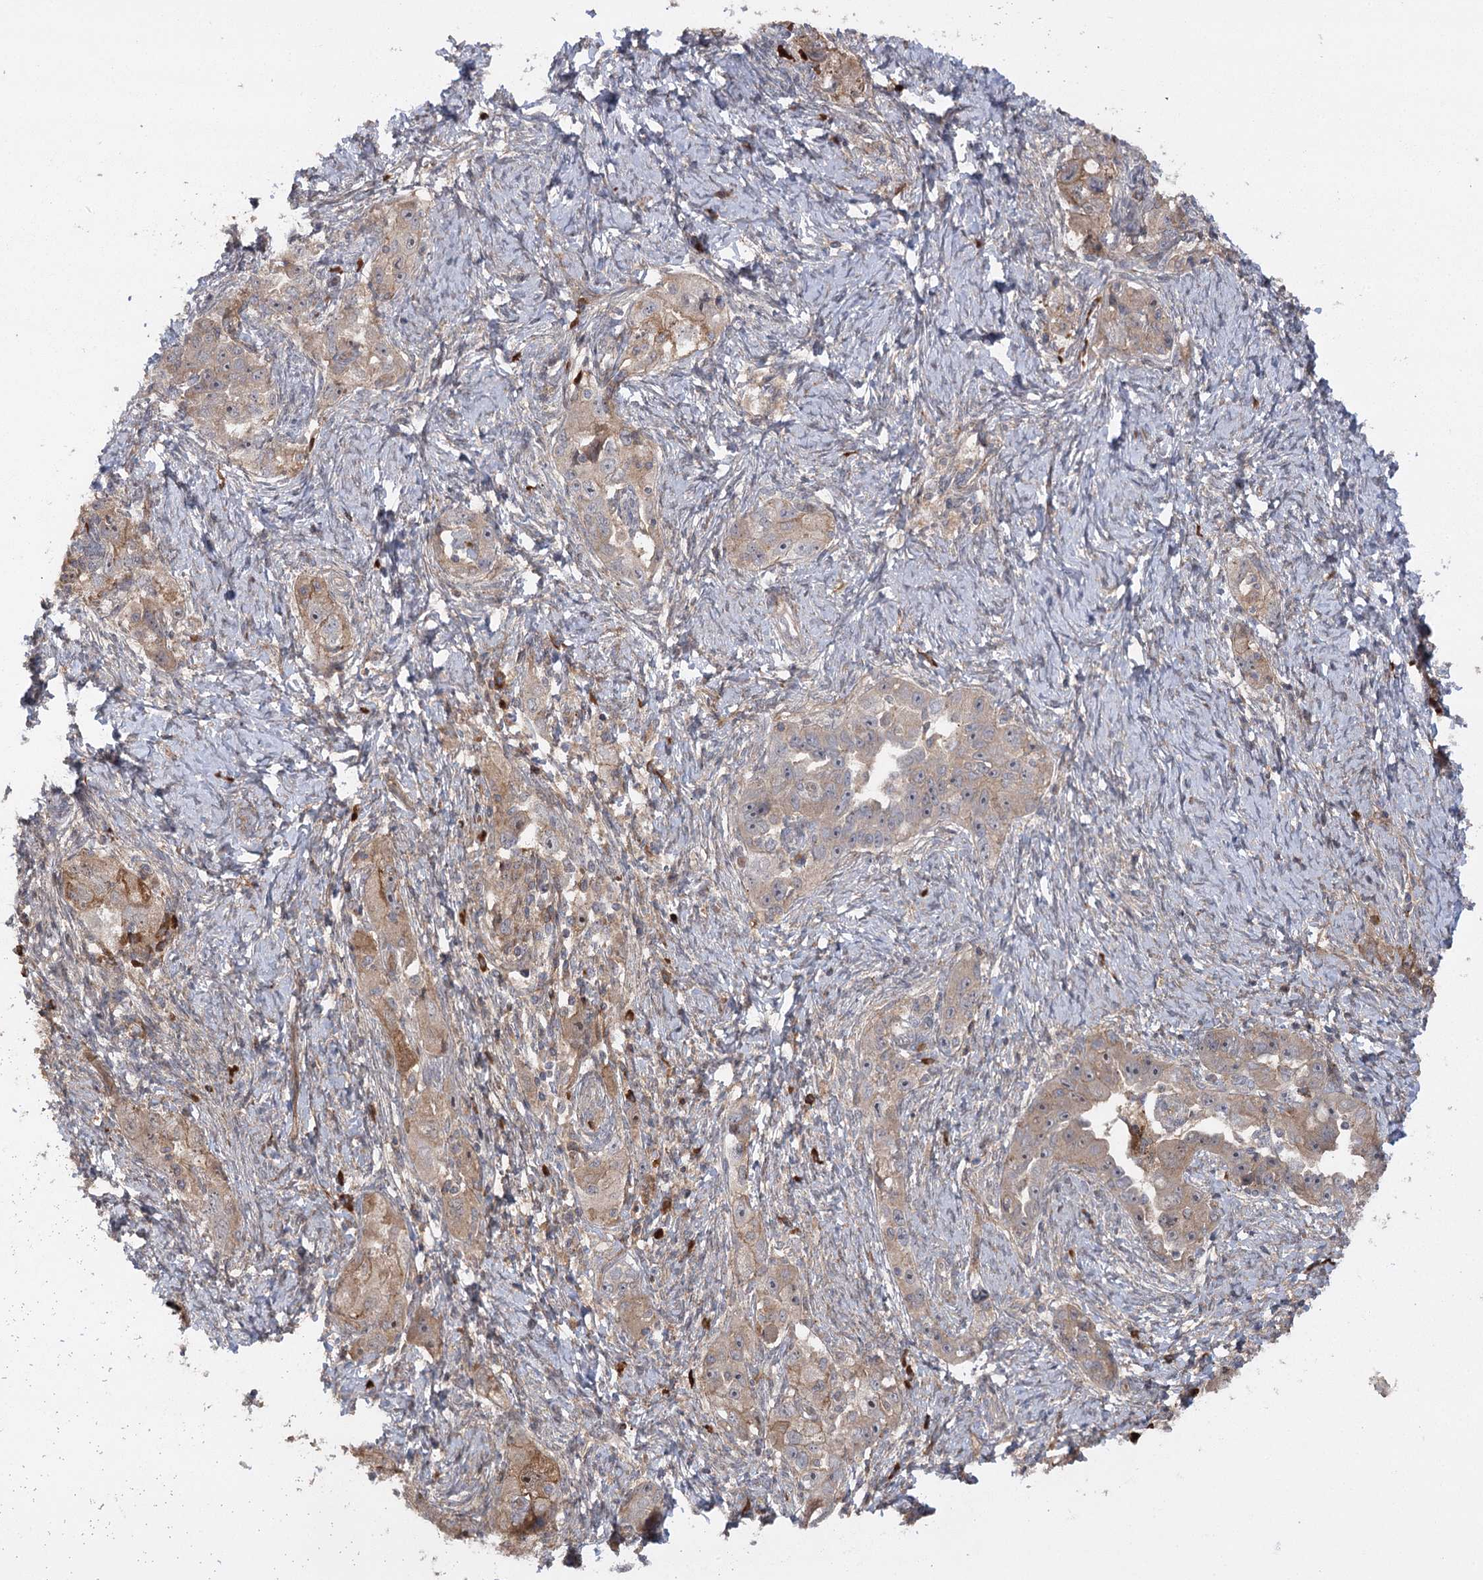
{"staining": {"intensity": "moderate", "quantity": "25%-75%", "location": "cytoplasmic/membranous"}, "tissue": "ovarian cancer", "cell_type": "Tumor cells", "image_type": "cancer", "snomed": [{"axis": "morphology", "description": "Carcinoma, NOS"}, {"axis": "morphology", "description": "Cystadenocarcinoma, serous, NOS"}, {"axis": "topography", "description": "Ovary"}], "caption": "Immunohistochemistry (DAB (3,3'-diaminobenzidine)) staining of human ovarian cancer (serous cystadenocarcinoma) exhibits moderate cytoplasmic/membranous protein expression in approximately 25%-75% of tumor cells.", "gene": "KCNN2", "patient": {"sex": "female", "age": 69}}